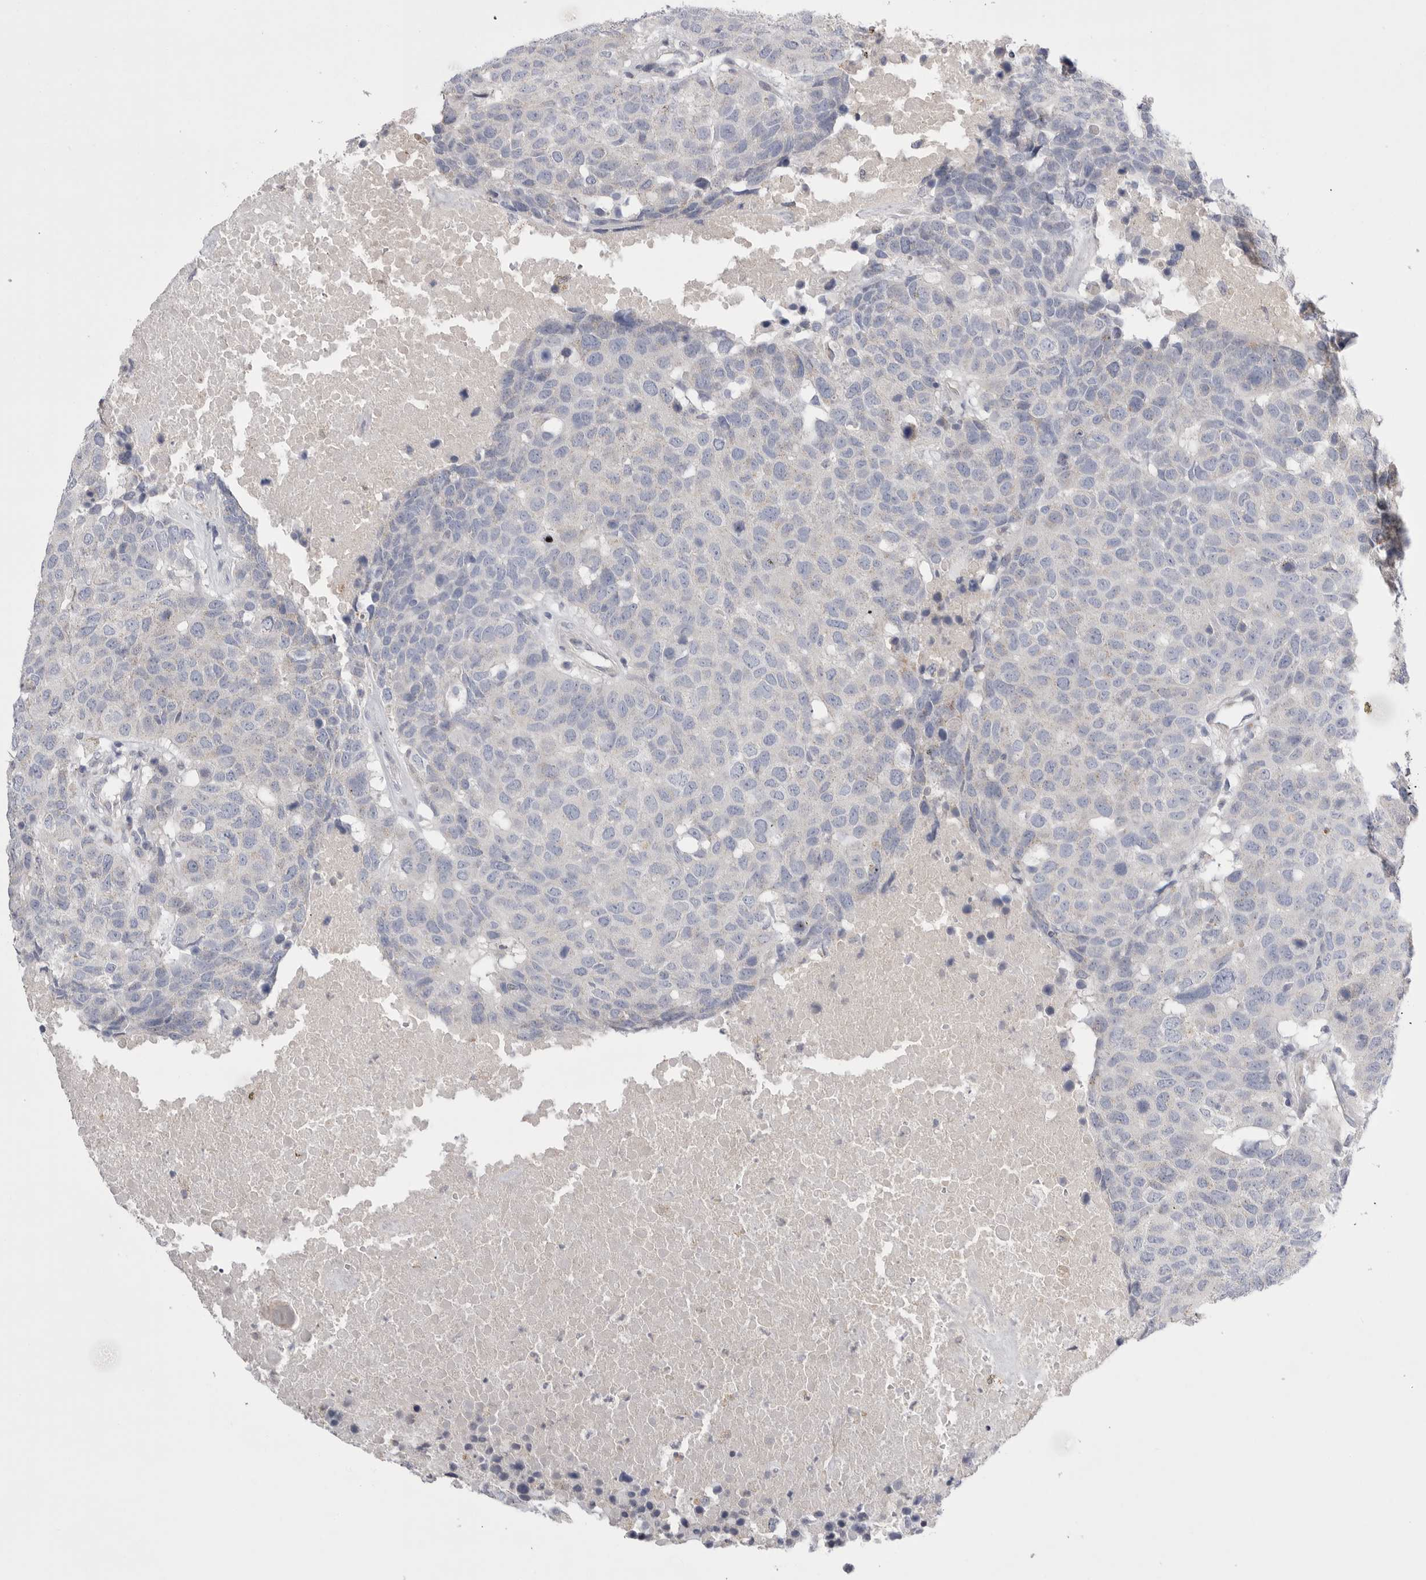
{"staining": {"intensity": "negative", "quantity": "none", "location": "none"}, "tissue": "head and neck cancer", "cell_type": "Tumor cells", "image_type": "cancer", "snomed": [{"axis": "morphology", "description": "Squamous cell carcinoma, NOS"}, {"axis": "topography", "description": "Head-Neck"}], "caption": "Immunohistochemistry of human head and neck cancer (squamous cell carcinoma) displays no expression in tumor cells.", "gene": "CCDC126", "patient": {"sex": "male", "age": 66}}